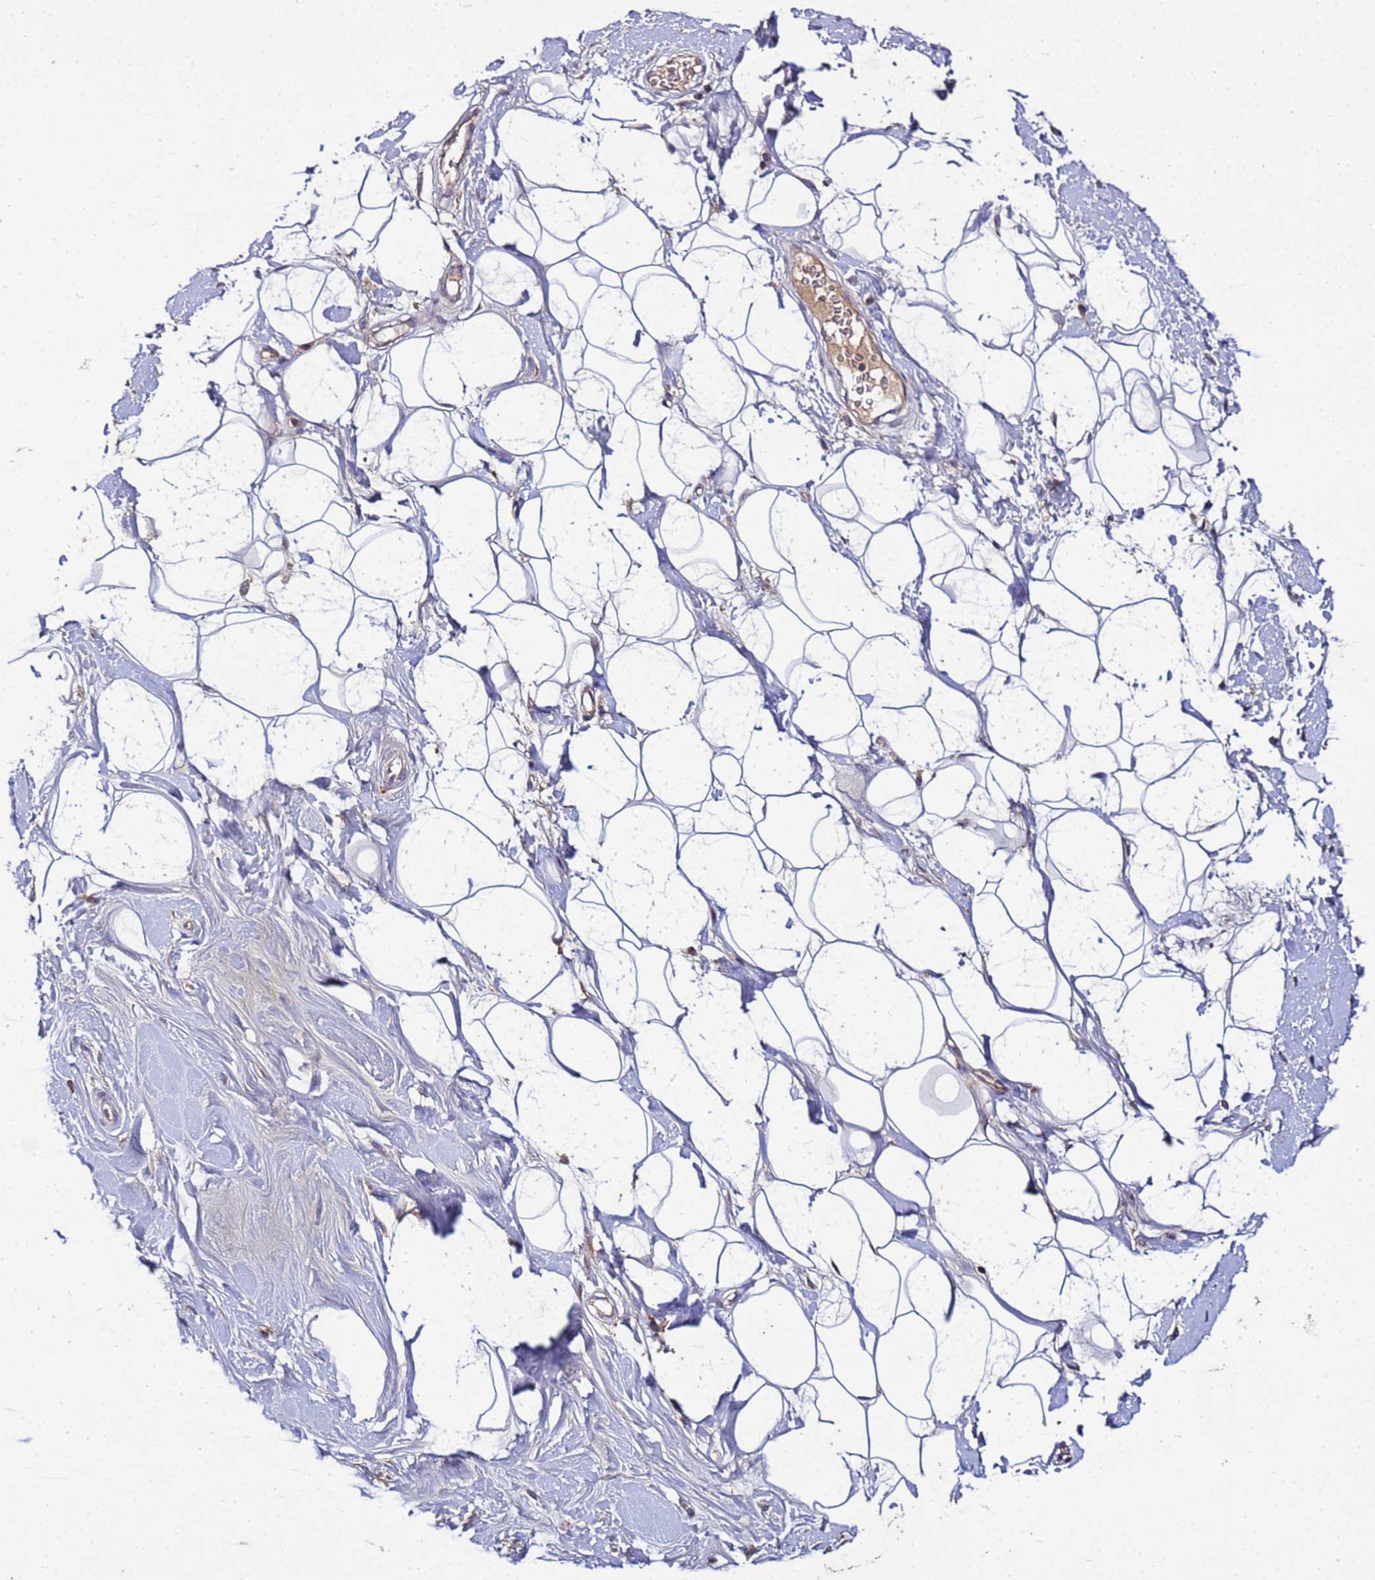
{"staining": {"intensity": "negative", "quantity": "none", "location": "none"}, "tissue": "adipose tissue", "cell_type": "Adipocytes", "image_type": "normal", "snomed": [{"axis": "morphology", "description": "Normal tissue, NOS"}, {"axis": "topography", "description": "Breast"}], "caption": "Micrograph shows no protein positivity in adipocytes of benign adipose tissue. (Stains: DAB immunohistochemistry with hematoxylin counter stain, Microscopy: brightfield microscopy at high magnification).", "gene": "GSPT2", "patient": {"sex": "female", "age": 26}}